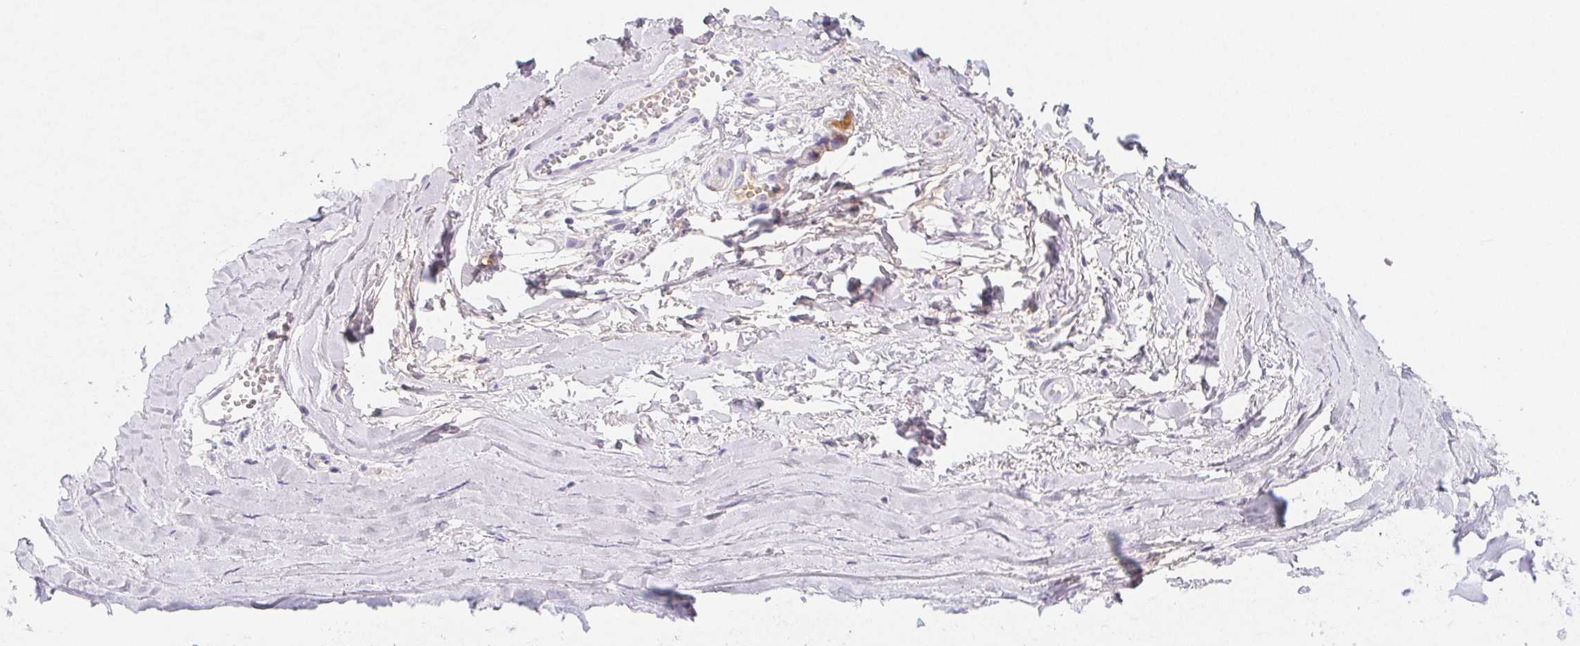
{"staining": {"intensity": "negative", "quantity": "none", "location": "none"}, "tissue": "adipose tissue", "cell_type": "Adipocytes", "image_type": "normal", "snomed": [{"axis": "morphology", "description": "Normal tissue, NOS"}, {"axis": "topography", "description": "Cartilage tissue"}, {"axis": "topography", "description": "Nasopharynx"}, {"axis": "topography", "description": "Thyroid gland"}], "caption": "The IHC photomicrograph has no significant positivity in adipocytes of adipose tissue.", "gene": "ITIH2", "patient": {"sex": "male", "age": 63}}